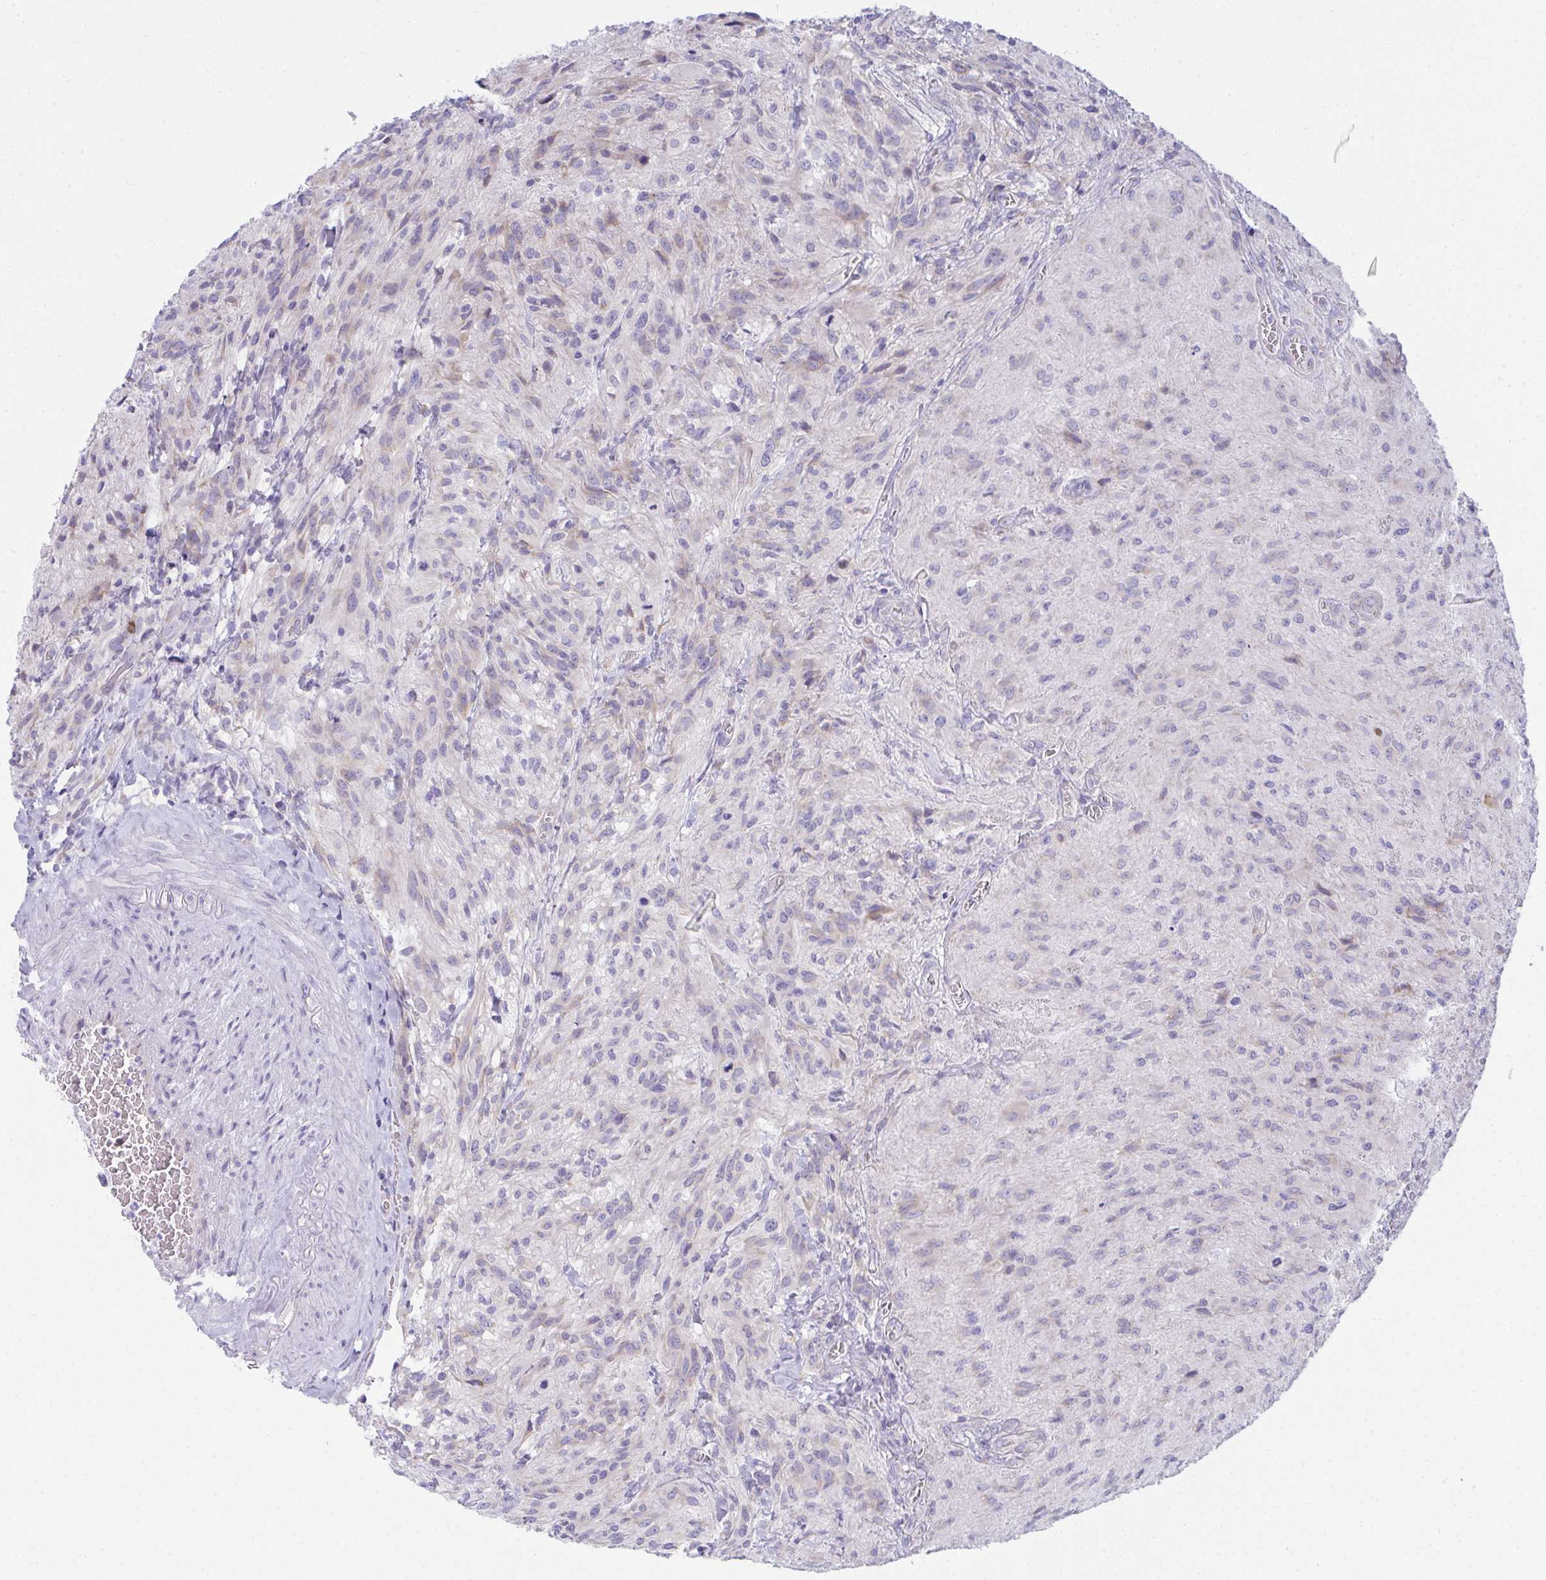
{"staining": {"intensity": "negative", "quantity": "none", "location": "none"}, "tissue": "glioma", "cell_type": "Tumor cells", "image_type": "cancer", "snomed": [{"axis": "morphology", "description": "Glioma, malignant, High grade"}, {"axis": "topography", "description": "Brain"}], "caption": "Tumor cells show no significant positivity in glioma. (DAB (3,3'-diaminobenzidine) immunohistochemistry (IHC) visualized using brightfield microscopy, high magnification).", "gene": "FASLG", "patient": {"sex": "male", "age": 47}}